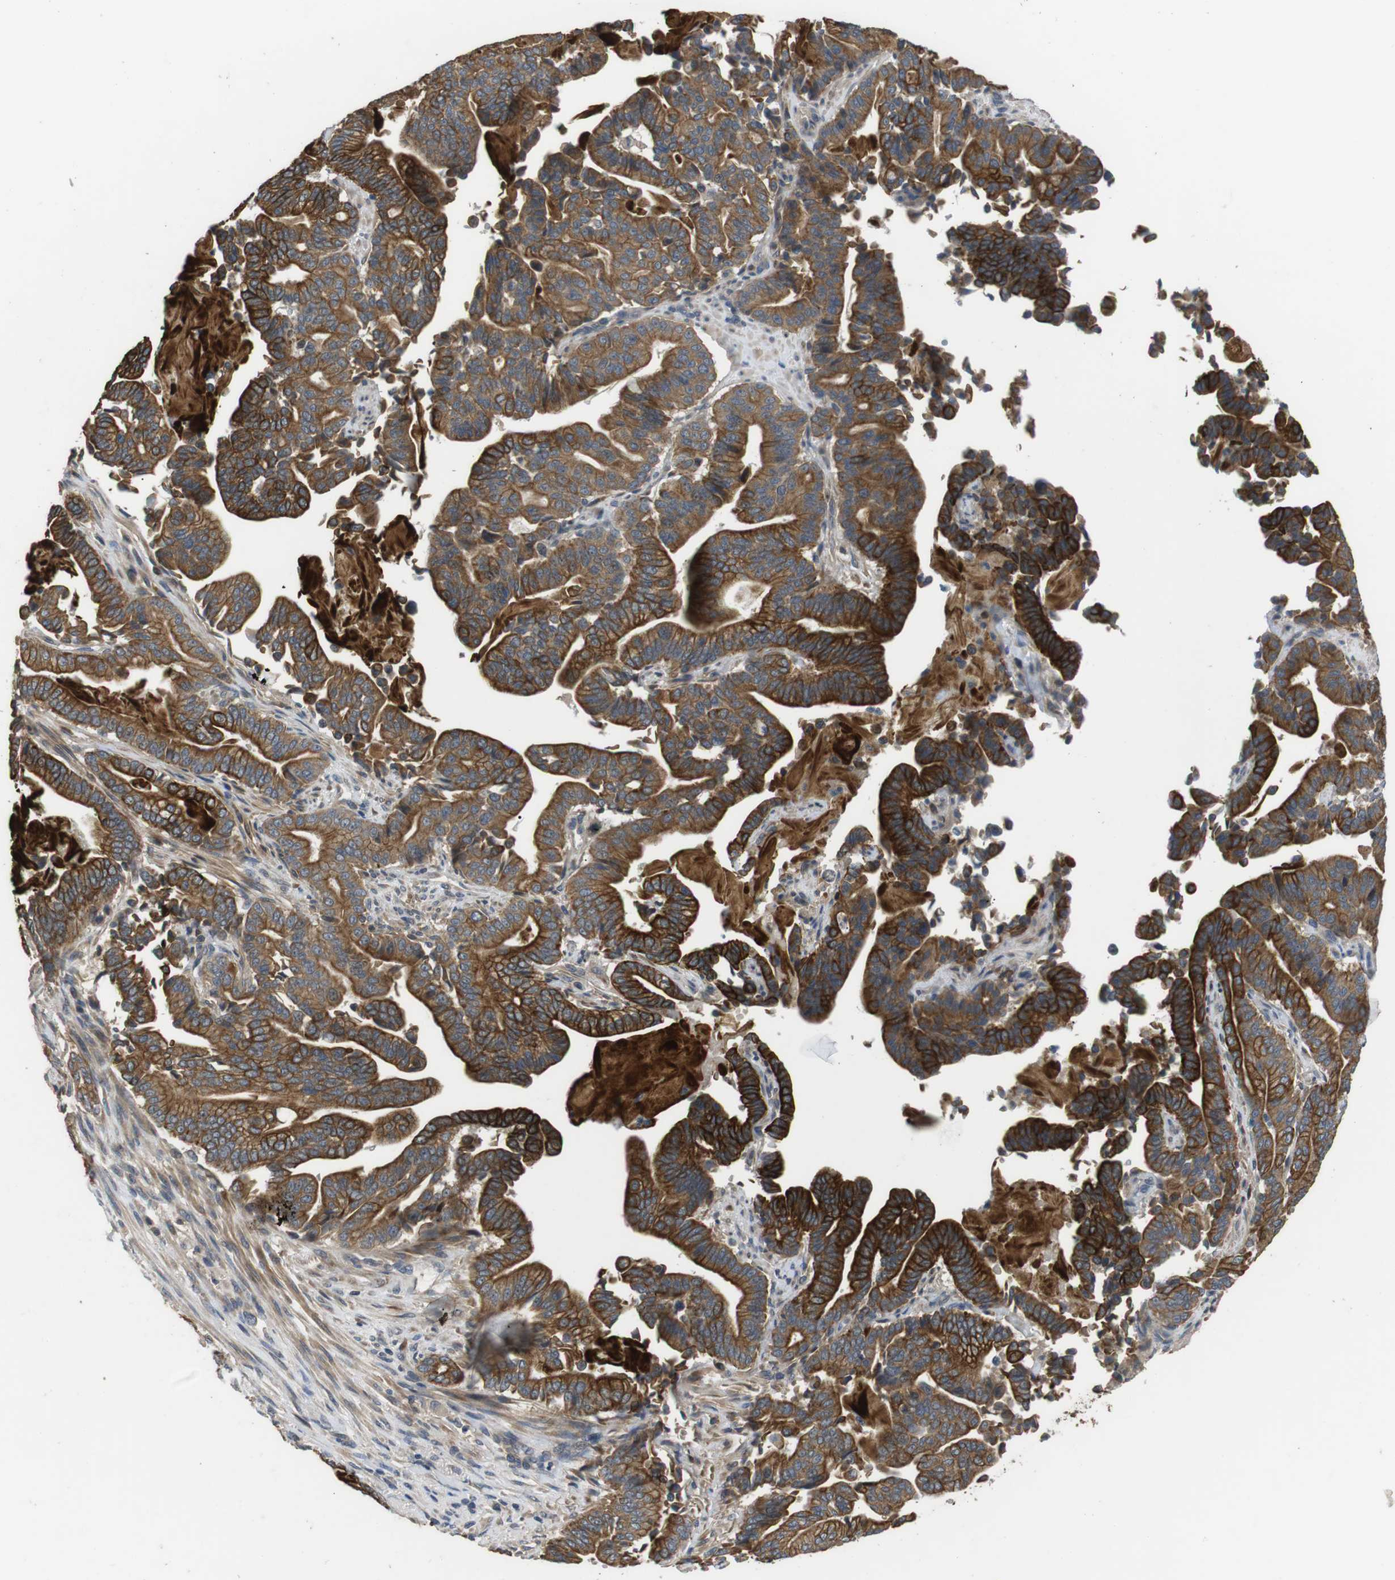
{"staining": {"intensity": "moderate", "quantity": ">75%", "location": "cytoplasmic/membranous"}, "tissue": "pancreatic cancer", "cell_type": "Tumor cells", "image_type": "cancer", "snomed": [{"axis": "morphology", "description": "Normal tissue, NOS"}, {"axis": "morphology", "description": "Adenocarcinoma, NOS"}, {"axis": "topography", "description": "Pancreas"}], "caption": "Brown immunohistochemical staining in adenocarcinoma (pancreatic) displays moderate cytoplasmic/membranous expression in about >75% of tumor cells. The protein of interest is shown in brown color, while the nuclei are stained blue.", "gene": "ADGRL3", "patient": {"sex": "male", "age": 63}}